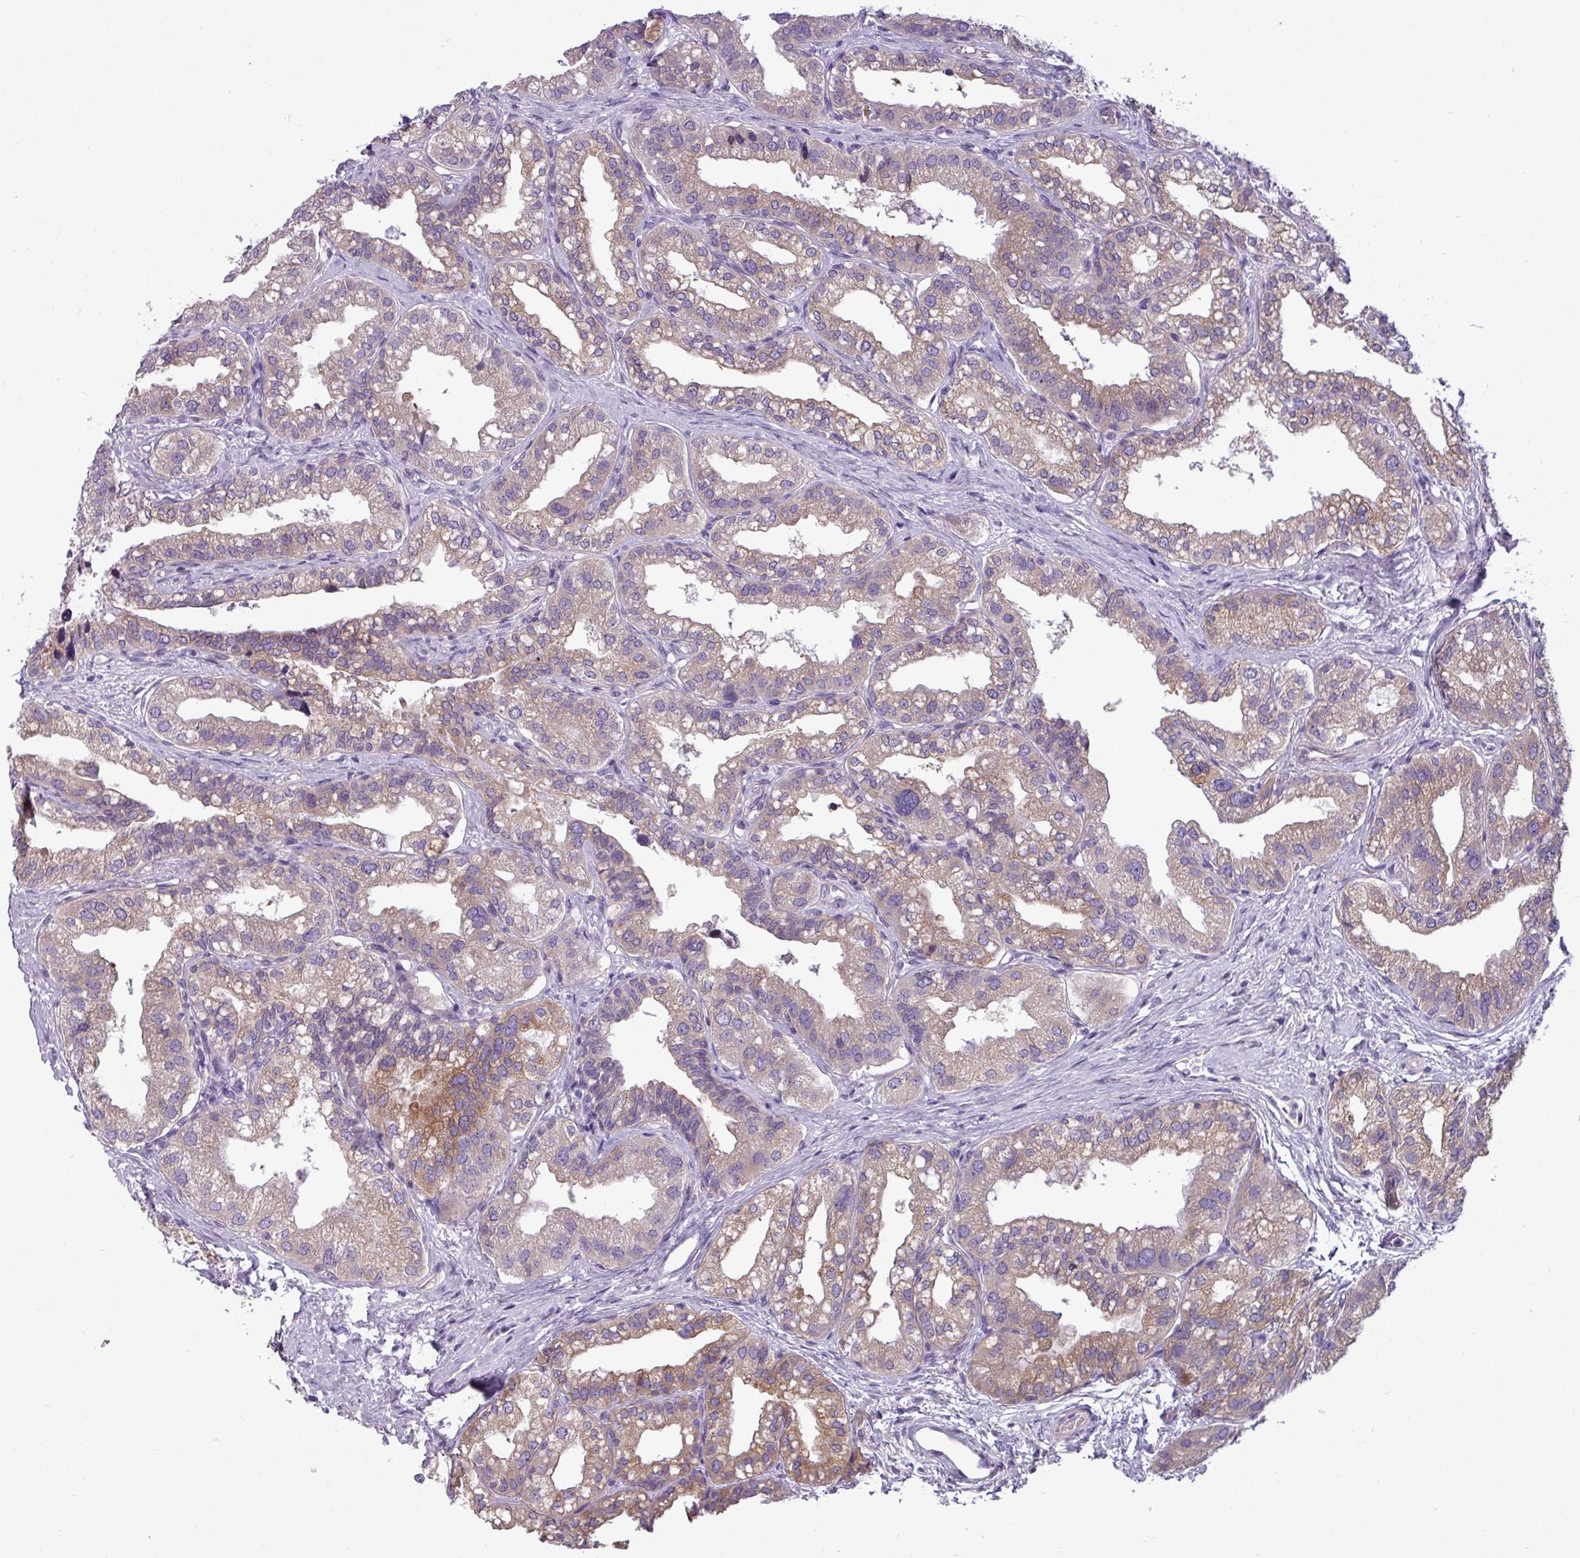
{"staining": {"intensity": "moderate", "quantity": ">75%", "location": "cytoplasmic/membranous"}, "tissue": "seminal vesicle", "cell_type": "Glandular cells", "image_type": "normal", "snomed": [{"axis": "morphology", "description": "Normal tissue, NOS"}, {"axis": "topography", "description": "Seminal veicle"}, {"axis": "topography", "description": "Peripheral nerve tissue"}], "caption": "High-power microscopy captured an immunohistochemistry (IHC) micrograph of normal seminal vesicle, revealing moderate cytoplasmic/membranous positivity in about >75% of glandular cells. Immunohistochemistry stains the protein in brown and the nuclei are stained blue.", "gene": "TOR1AIP2", "patient": {"sex": "male", "age": 60}}